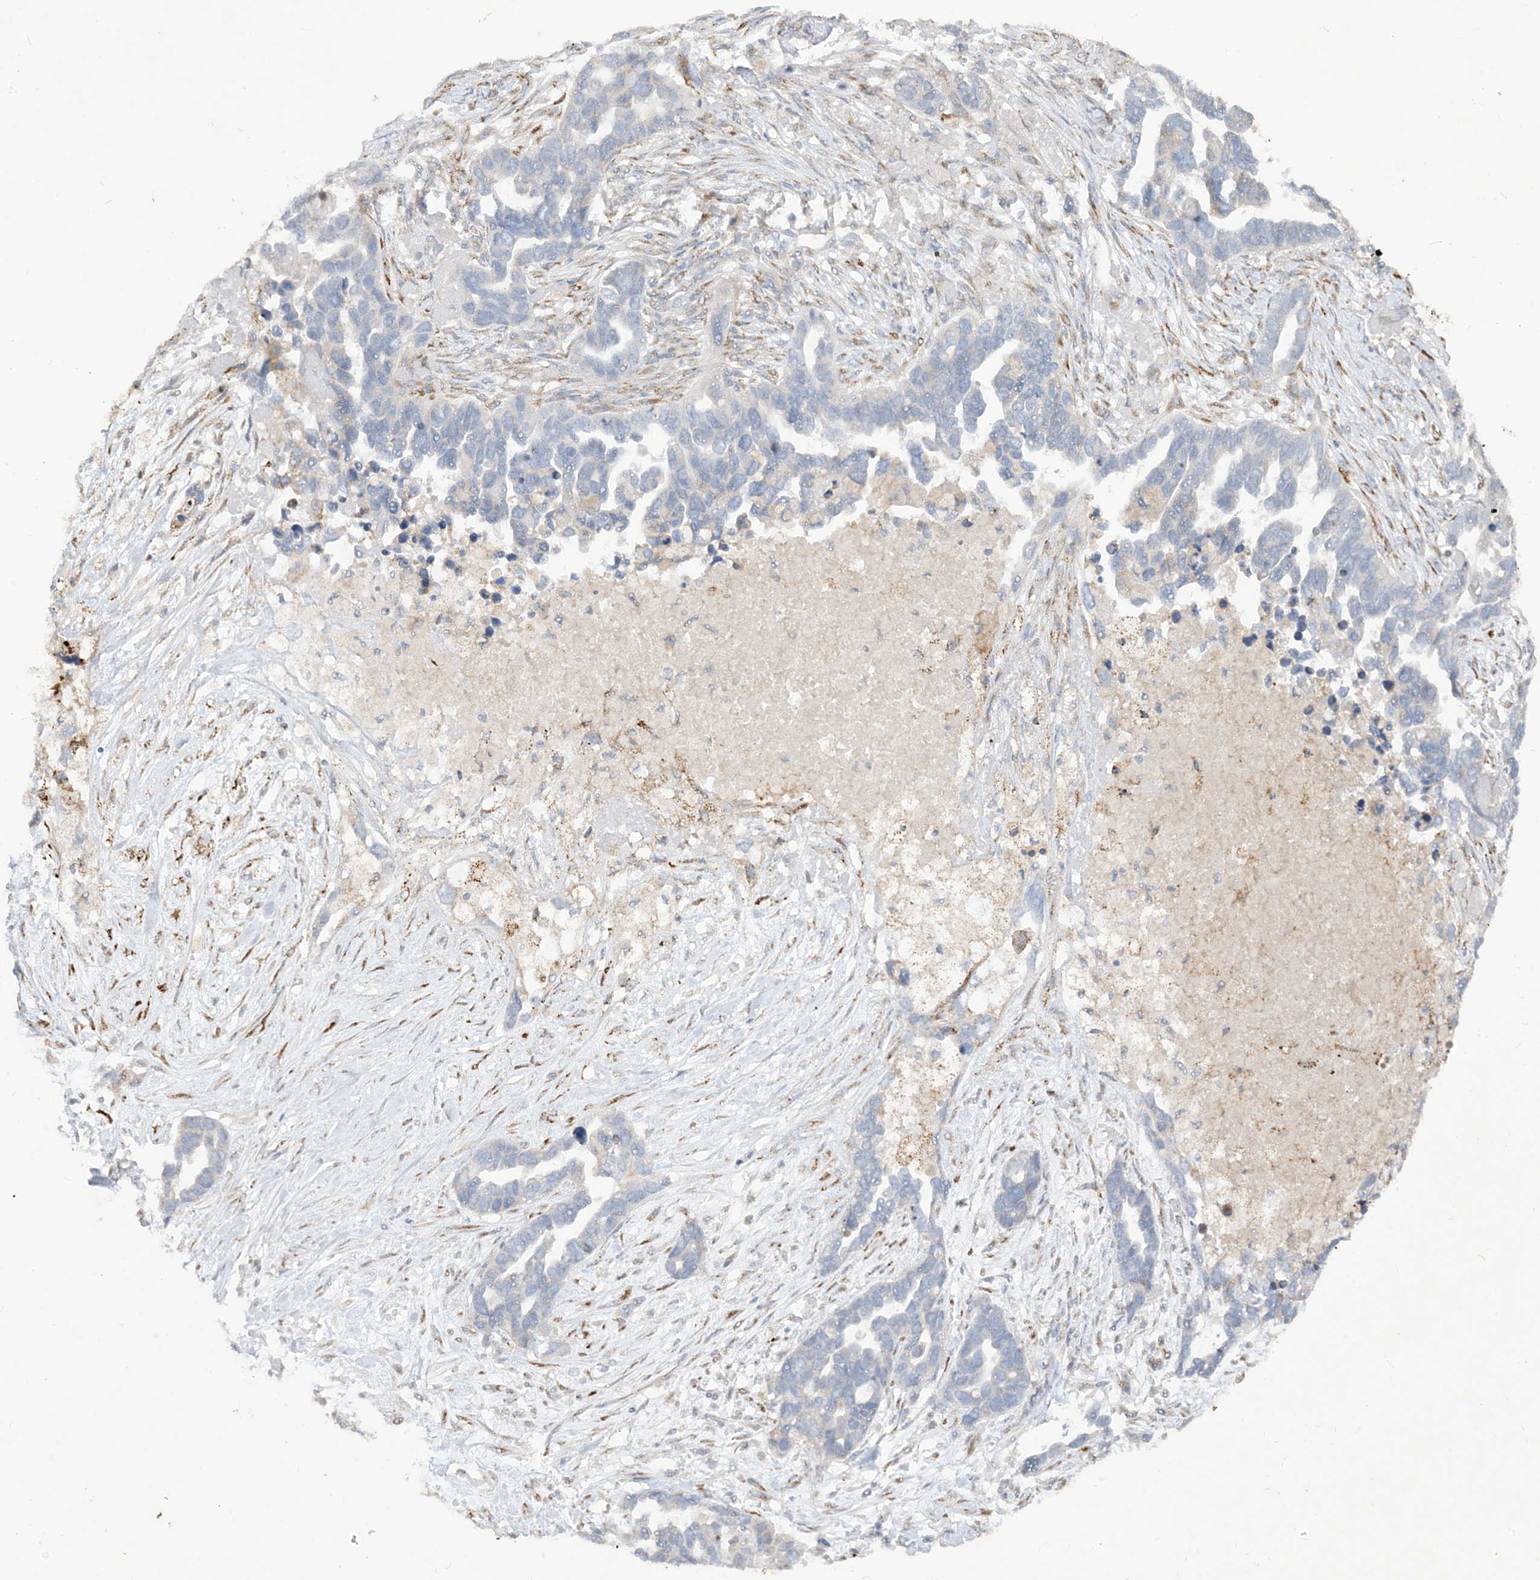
{"staining": {"intensity": "negative", "quantity": "none", "location": "none"}, "tissue": "ovarian cancer", "cell_type": "Tumor cells", "image_type": "cancer", "snomed": [{"axis": "morphology", "description": "Cystadenocarcinoma, serous, NOS"}, {"axis": "topography", "description": "Ovary"}], "caption": "A high-resolution micrograph shows immunohistochemistry (IHC) staining of serous cystadenocarcinoma (ovarian), which displays no significant expression in tumor cells. (DAB IHC visualized using brightfield microscopy, high magnification).", "gene": "LOXL3", "patient": {"sex": "female", "age": 54}}